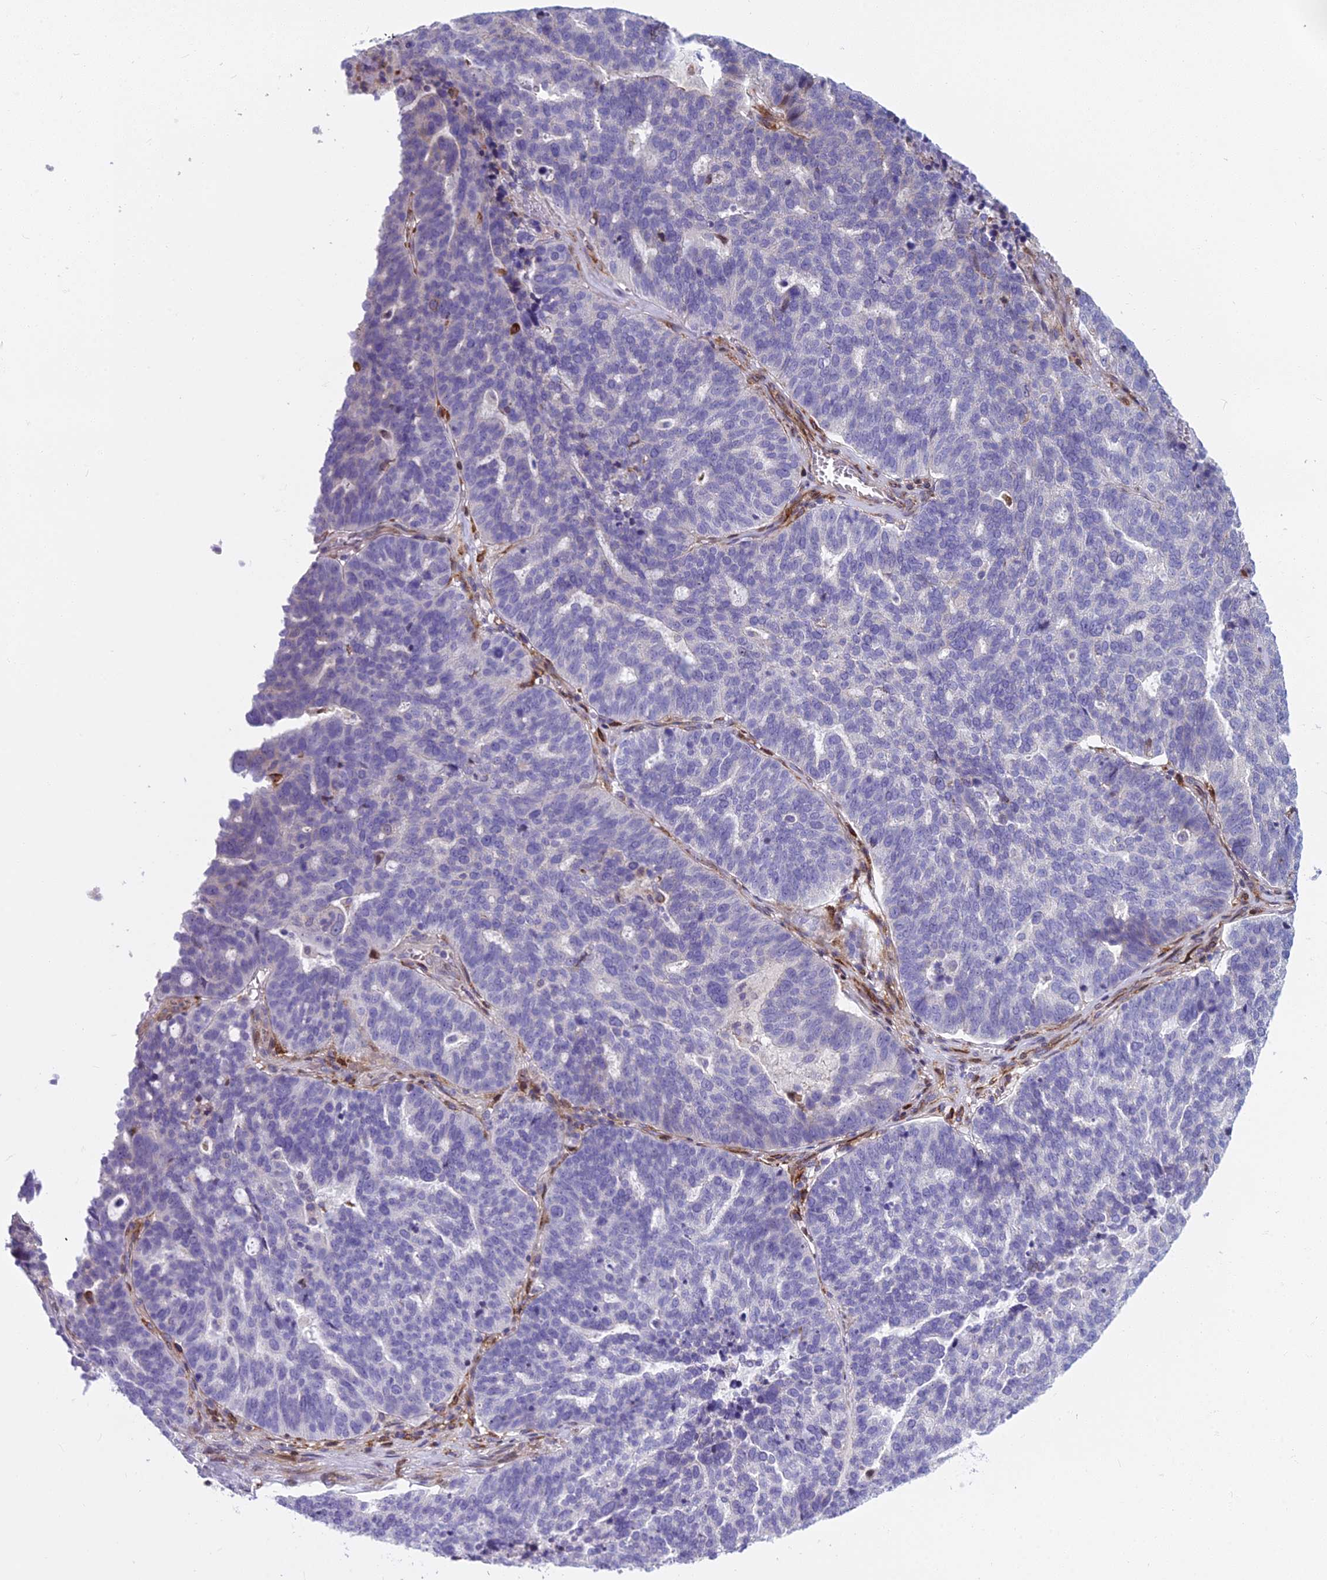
{"staining": {"intensity": "negative", "quantity": "none", "location": "none"}, "tissue": "ovarian cancer", "cell_type": "Tumor cells", "image_type": "cancer", "snomed": [{"axis": "morphology", "description": "Cystadenocarcinoma, serous, NOS"}, {"axis": "topography", "description": "Ovary"}], "caption": "Ovarian serous cystadenocarcinoma was stained to show a protein in brown. There is no significant staining in tumor cells. (Stains: DAB (3,3'-diaminobenzidine) immunohistochemistry (IHC) with hematoxylin counter stain, Microscopy: brightfield microscopy at high magnification).", "gene": "PCDHB14", "patient": {"sex": "female", "age": 59}}